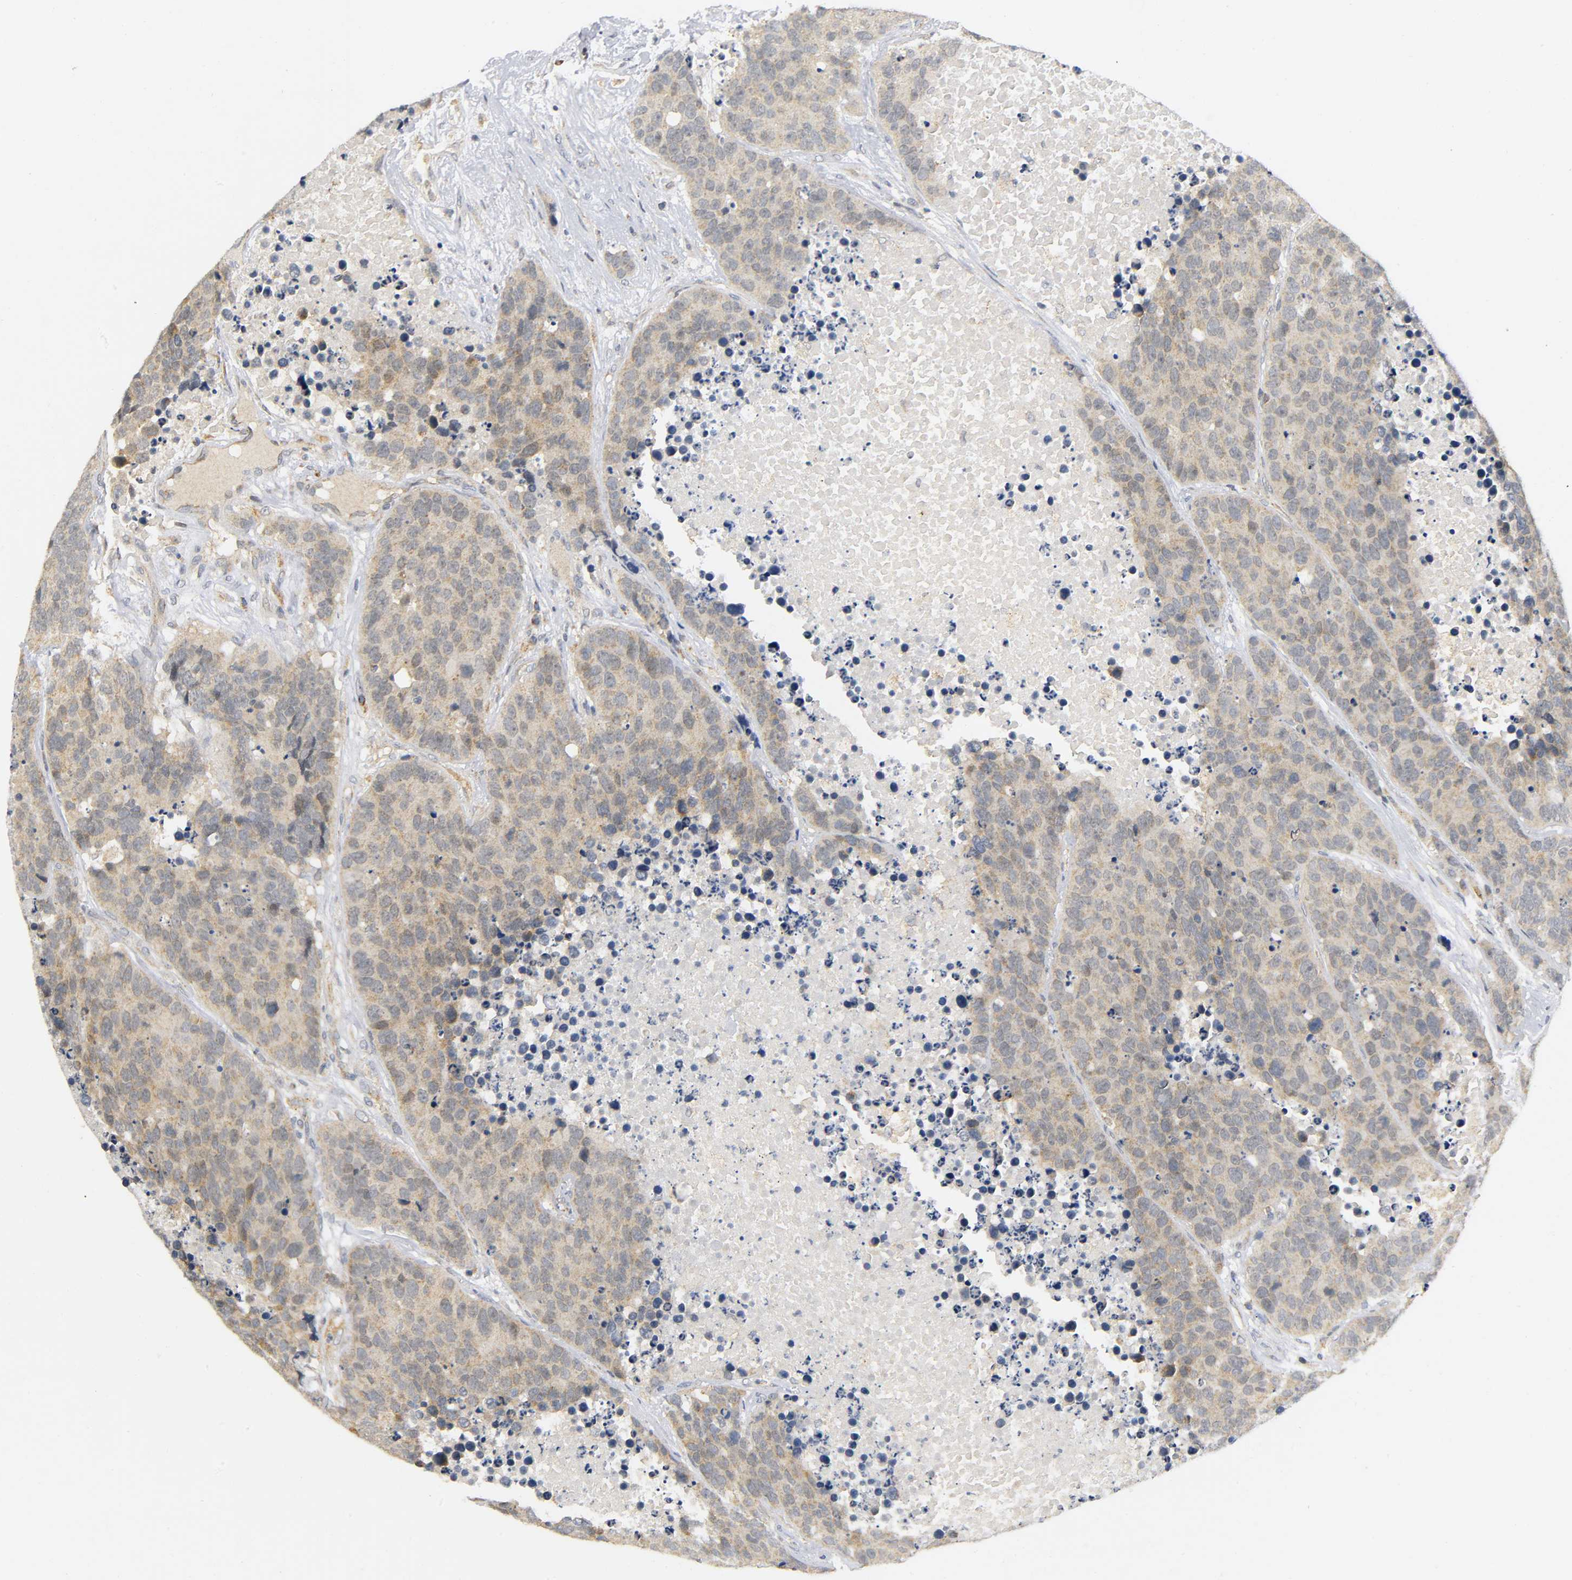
{"staining": {"intensity": "weak", "quantity": ">75%", "location": "cytoplasmic/membranous"}, "tissue": "carcinoid", "cell_type": "Tumor cells", "image_type": "cancer", "snomed": [{"axis": "morphology", "description": "Carcinoid, malignant, NOS"}, {"axis": "topography", "description": "Lung"}], "caption": "An image of carcinoid stained for a protein reveals weak cytoplasmic/membranous brown staining in tumor cells.", "gene": "NRP1", "patient": {"sex": "male", "age": 60}}